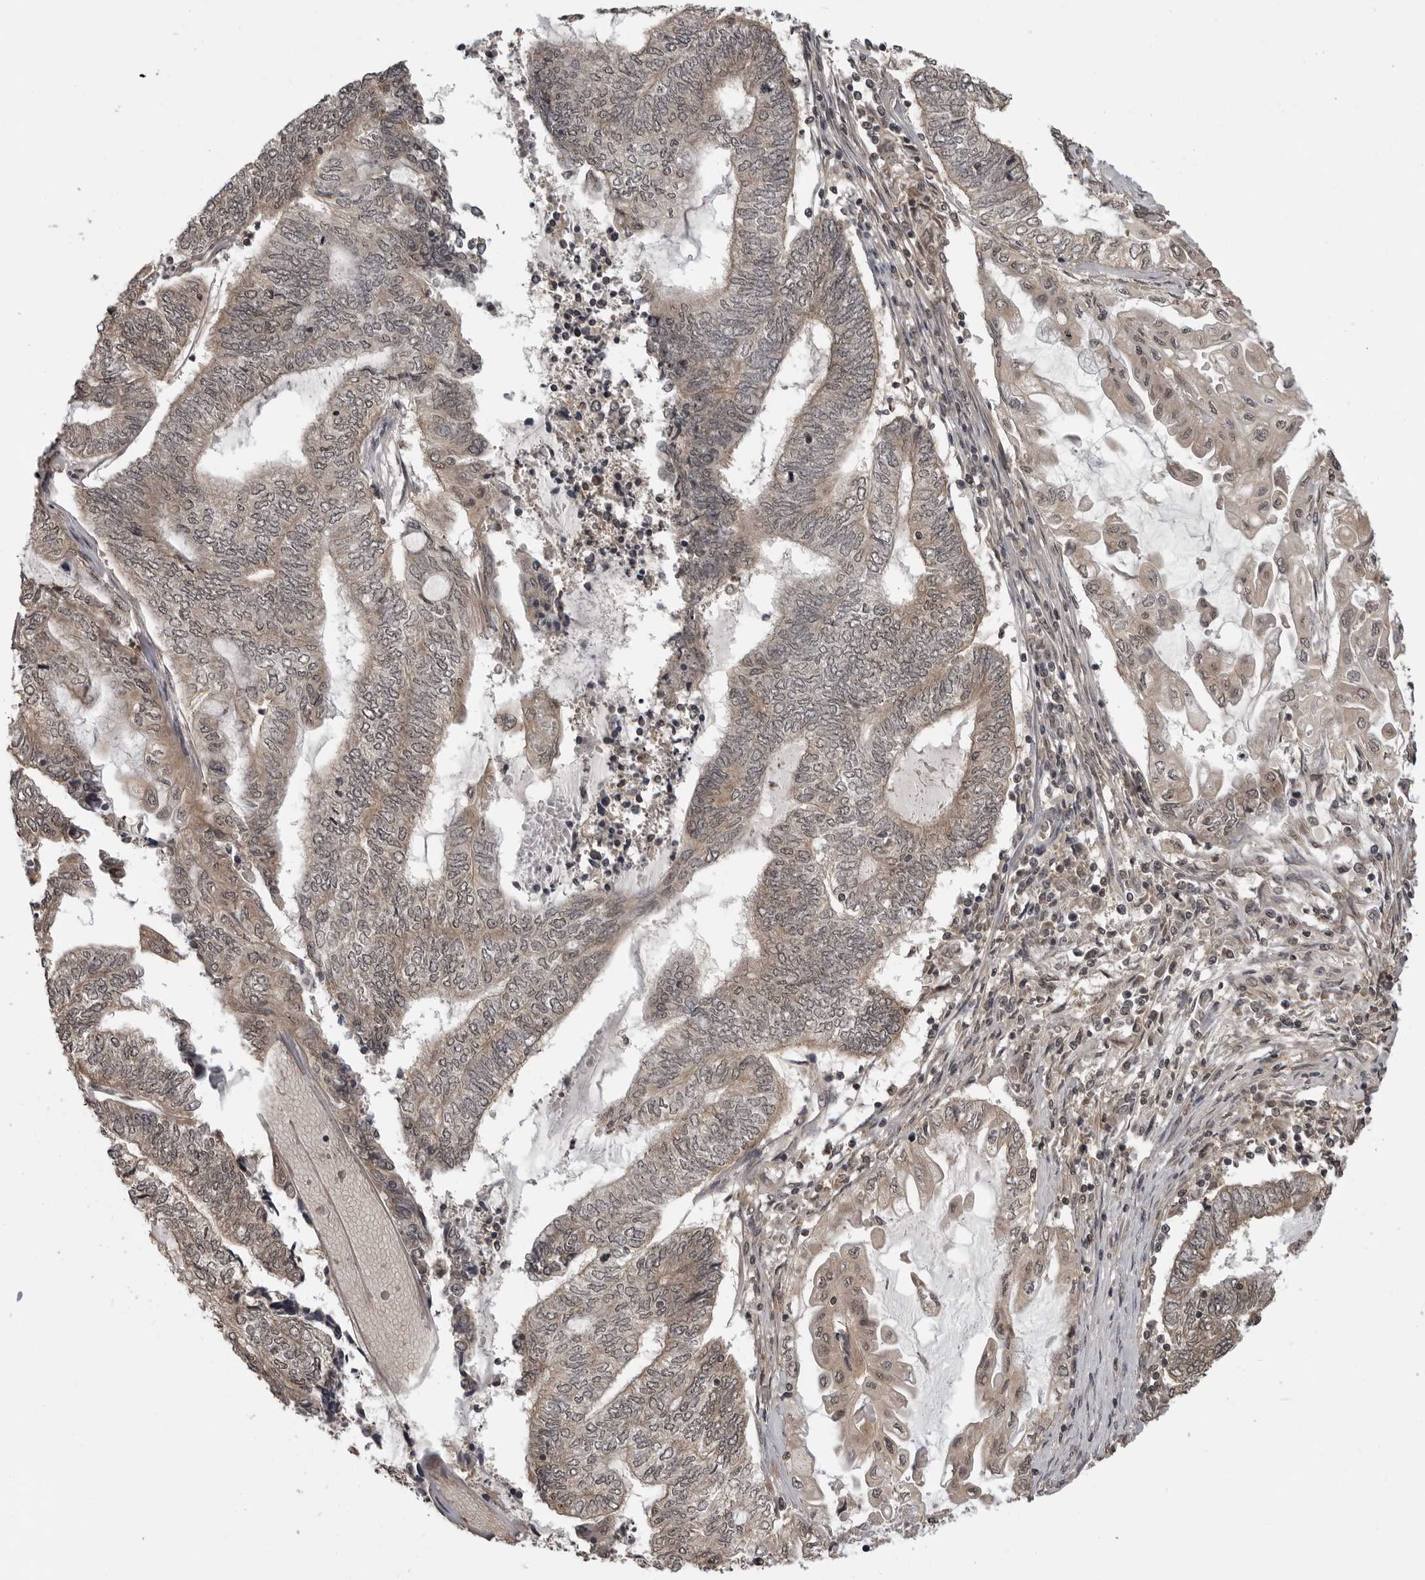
{"staining": {"intensity": "weak", "quantity": ">75%", "location": "cytoplasmic/membranous,nuclear"}, "tissue": "endometrial cancer", "cell_type": "Tumor cells", "image_type": "cancer", "snomed": [{"axis": "morphology", "description": "Adenocarcinoma, NOS"}, {"axis": "topography", "description": "Uterus"}, {"axis": "topography", "description": "Endometrium"}], "caption": "Immunohistochemical staining of adenocarcinoma (endometrial) reveals low levels of weak cytoplasmic/membranous and nuclear positivity in approximately >75% of tumor cells. (DAB (3,3'-diaminobenzidine) IHC, brown staining for protein, blue staining for nuclei).", "gene": "IL24", "patient": {"sex": "female", "age": 70}}